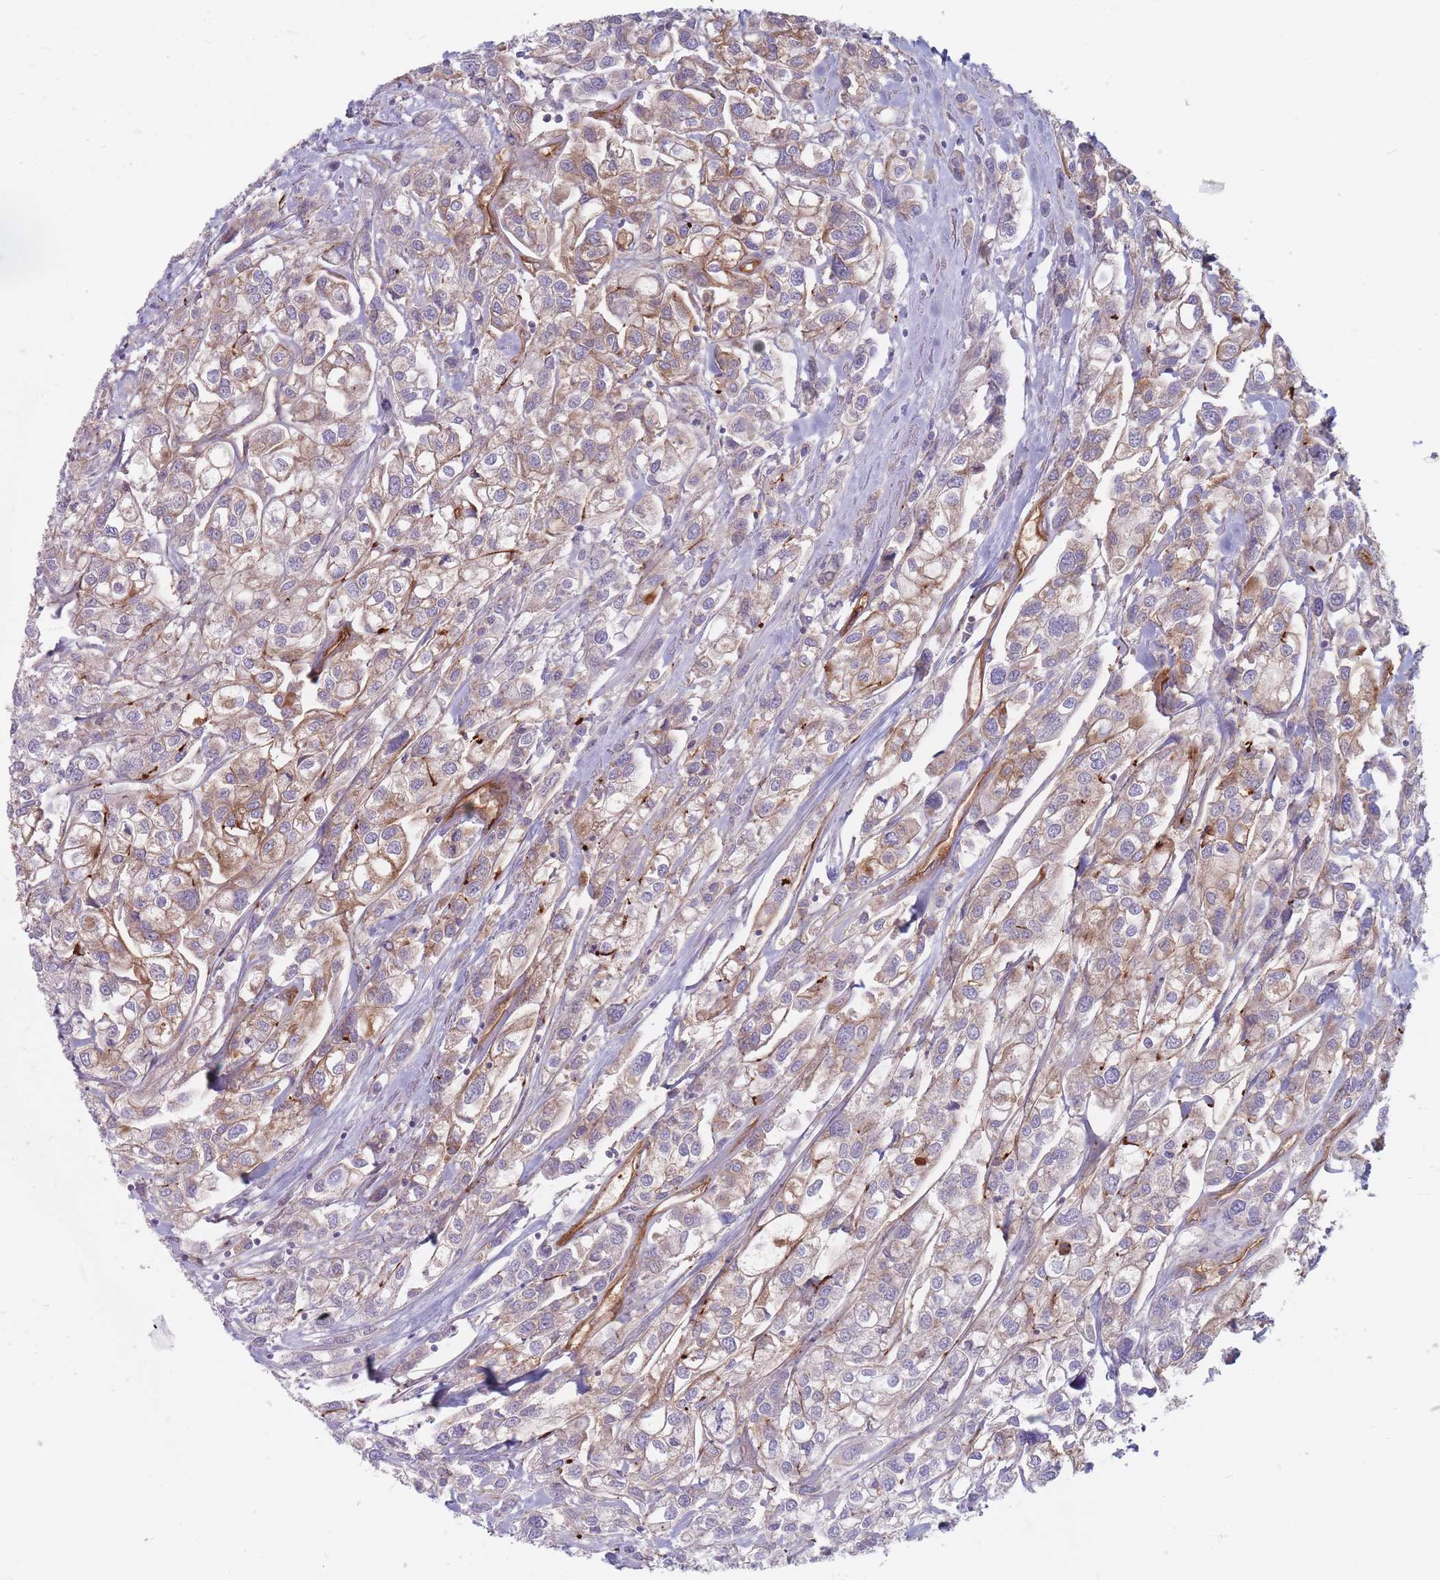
{"staining": {"intensity": "moderate", "quantity": "25%-75%", "location": "cytoplasmic/membranous"}, "tissue": "urothelial cancer", "cell_type": "Tumor cells", "image_type": "cancer", "snomed": [{"axis": "morphology", "description": "Urothelial carcinoma, High grade"}, {"axis": "topography", "description": "Urinary bladder"}], "caption": "A brown stain shows moderate cytoplasmic/membranous positivity of a protein in high-grade urothelial carcinoma tumor cells. (DAB IHC with brightfield microscopy, high magnification).", "gene": "PLPP1", "patient": {"sex": "male", "age": 67}}